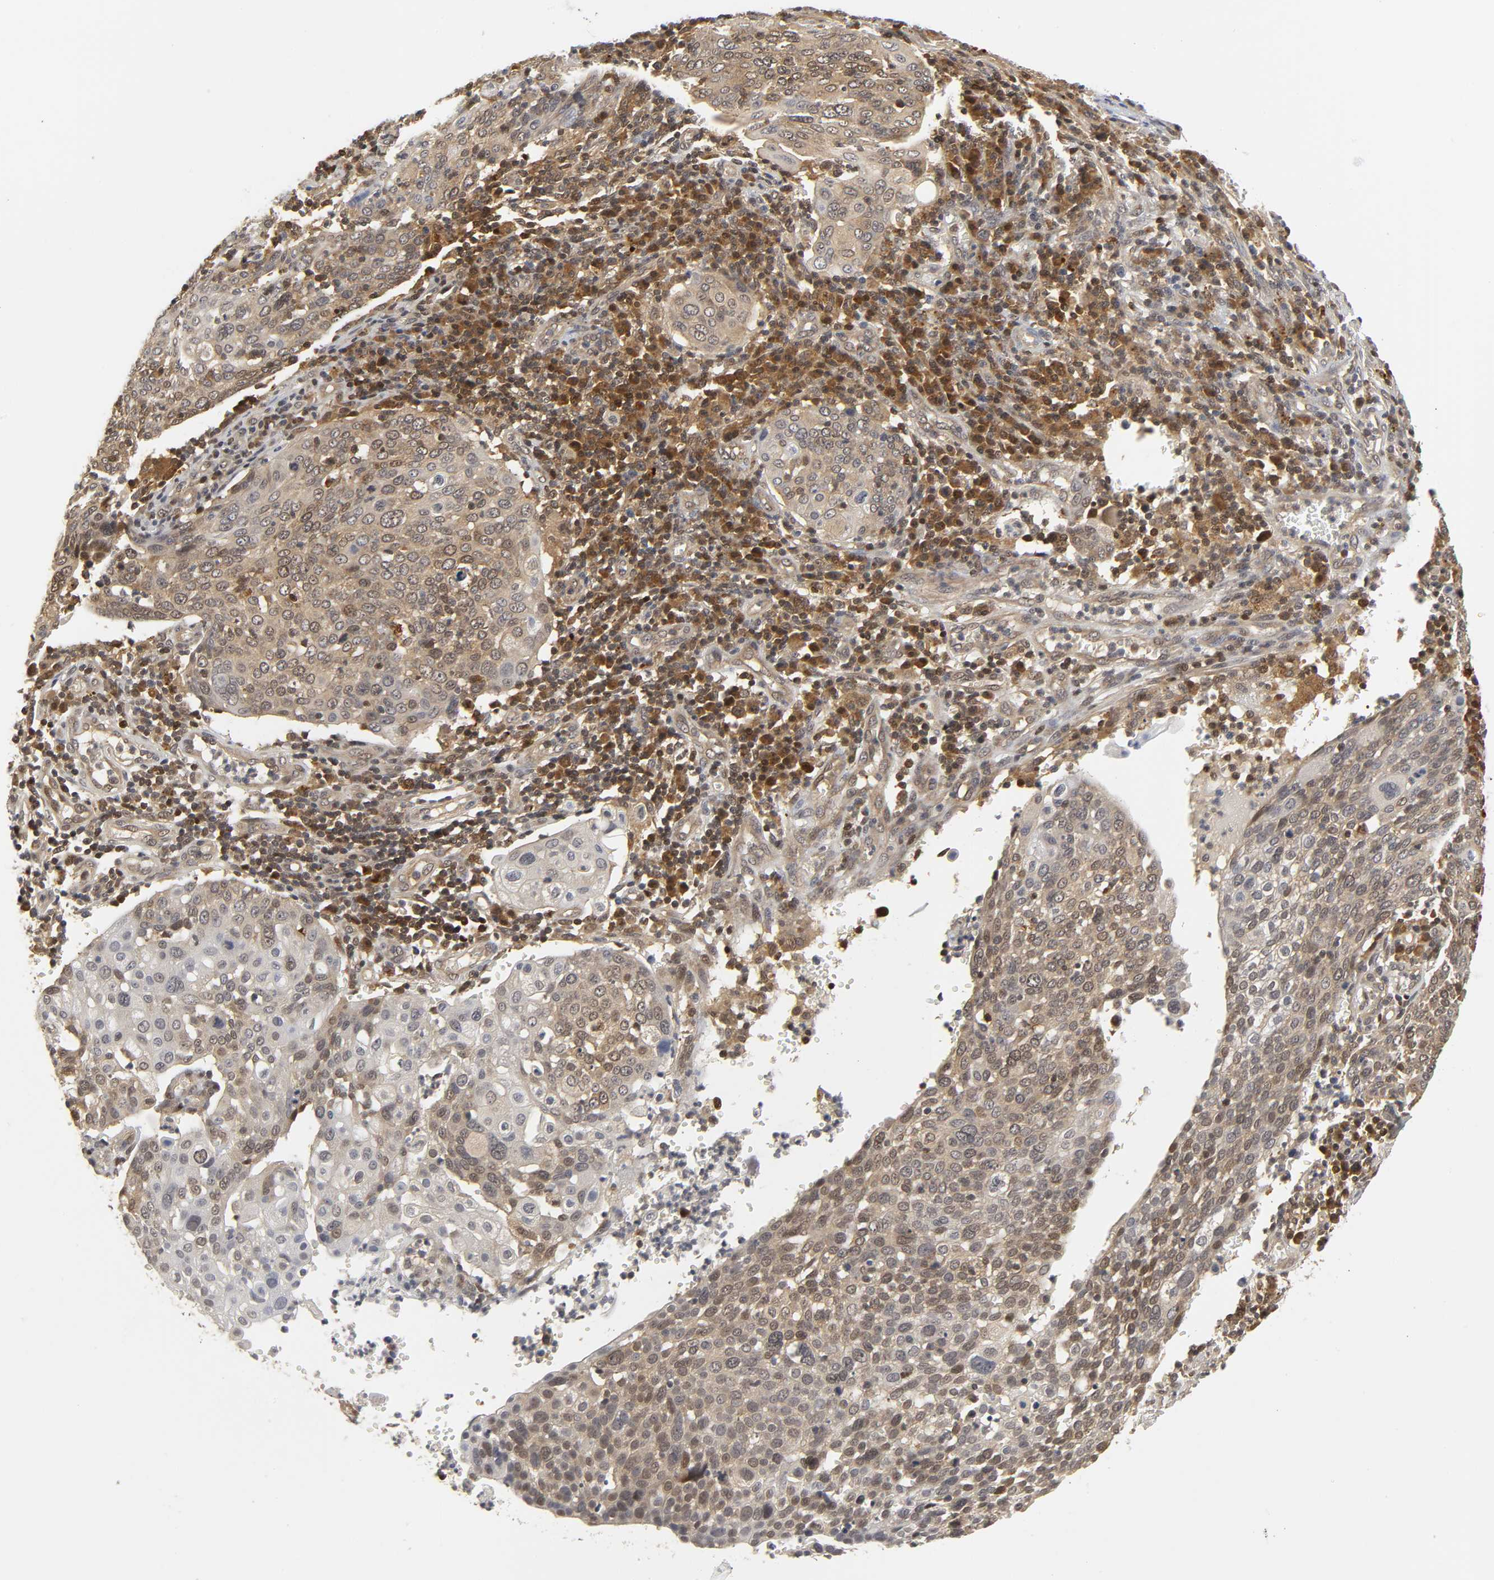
{"staining": {"intensity": "moderate", "quantity": ">75%", "location": "cytoplasmic/membranous,nuclear"}, "tissue": "cervical cancer", "cell_type": "Tumor cells", "image_type": "cancer", "snomed": [{"axis": "morphology", "description": "Squamous cell carcinoma, NOS"}, {"axis": "topography", "description": "Cervix"}], "caption": "This micrograph displays IHC staining of human cervical cancer, with medium moderate cytoplasmic/membranous and nuclear expression in about >75% of tumor cells.", "gene": "PARK7", "patient": {"sex": "female", "age": 40}}